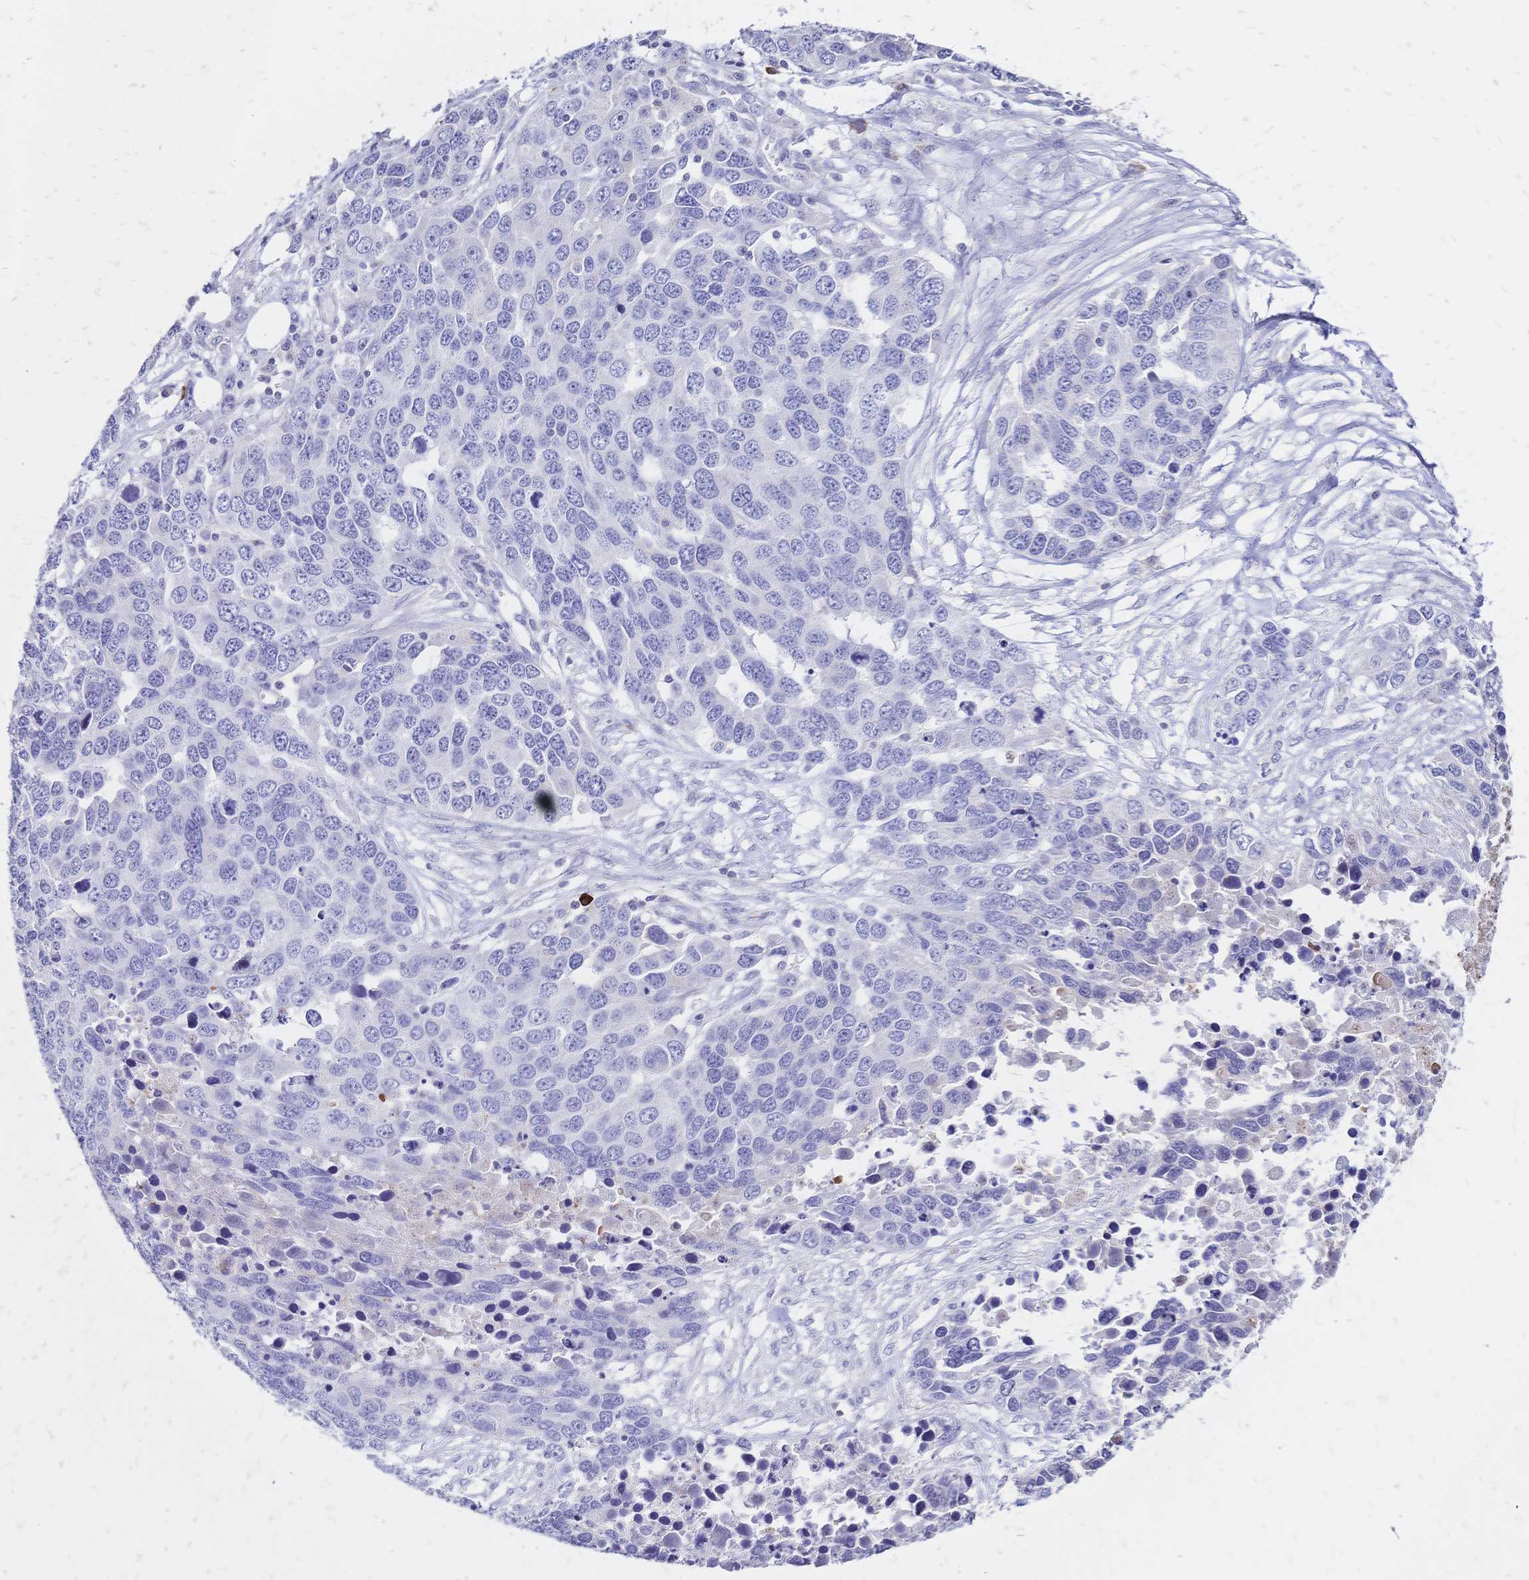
{"staining": {"intensity": "negative", "quantity": "none", "location": "none"}, "tissue": "ovarian cancer", "cell_type": "Tumor cells", "image_type": "cancer", "snomed": [{"axis": "morphology", "description": "Cystadenocarcinoma, serous, NOS"}, {"axis": "topography", "description": "Ovary"}], "caption": "Tumor cells are negative for brown protein staining in serous cystadenocarcinoma (ovarian).", "gene": "IL2RA", "patient": {"sex": "female", "age": 76}}